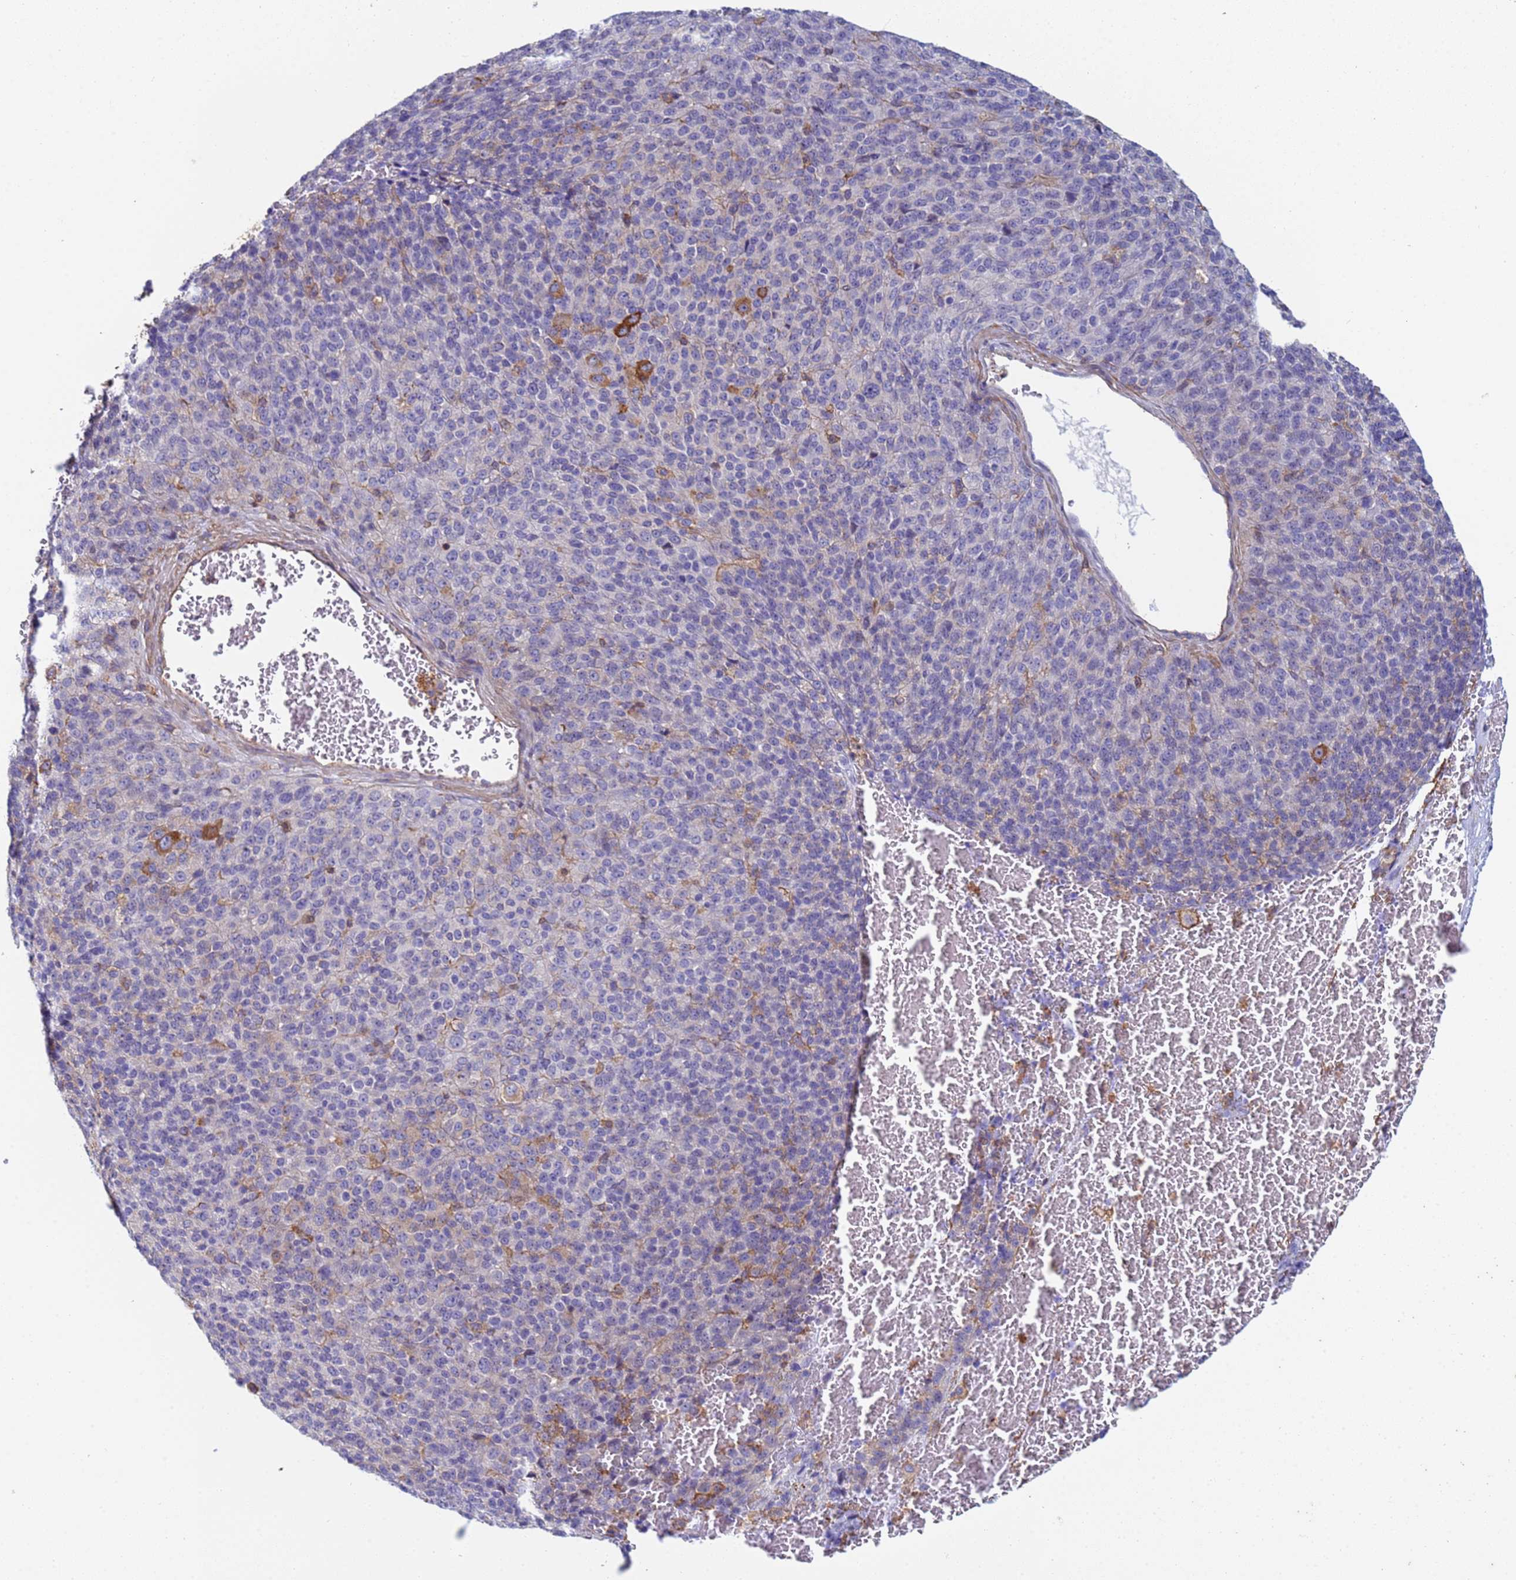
{"staining": {"intensity": "strong", "quantity": "<25%", "location": "cytoplasmic/membranous"}, "tissue": "melanoma", "cell_type": "Tumor cells", "image_type": "cancer", "snomed": [{"axis": "morphology", "description": "Malignant melanoma, Metastatic site"}, {"axis": "topography", "description": "Brain"}], "caption": "The histopathology image shows staining of malignant melanoma (metastatic site), revealing strong cytoplasmic/membranous protein staining (brown color) within tumor cells.", "gene": "ZNG1B", "patient": {"sex": "female", "age": 56}}